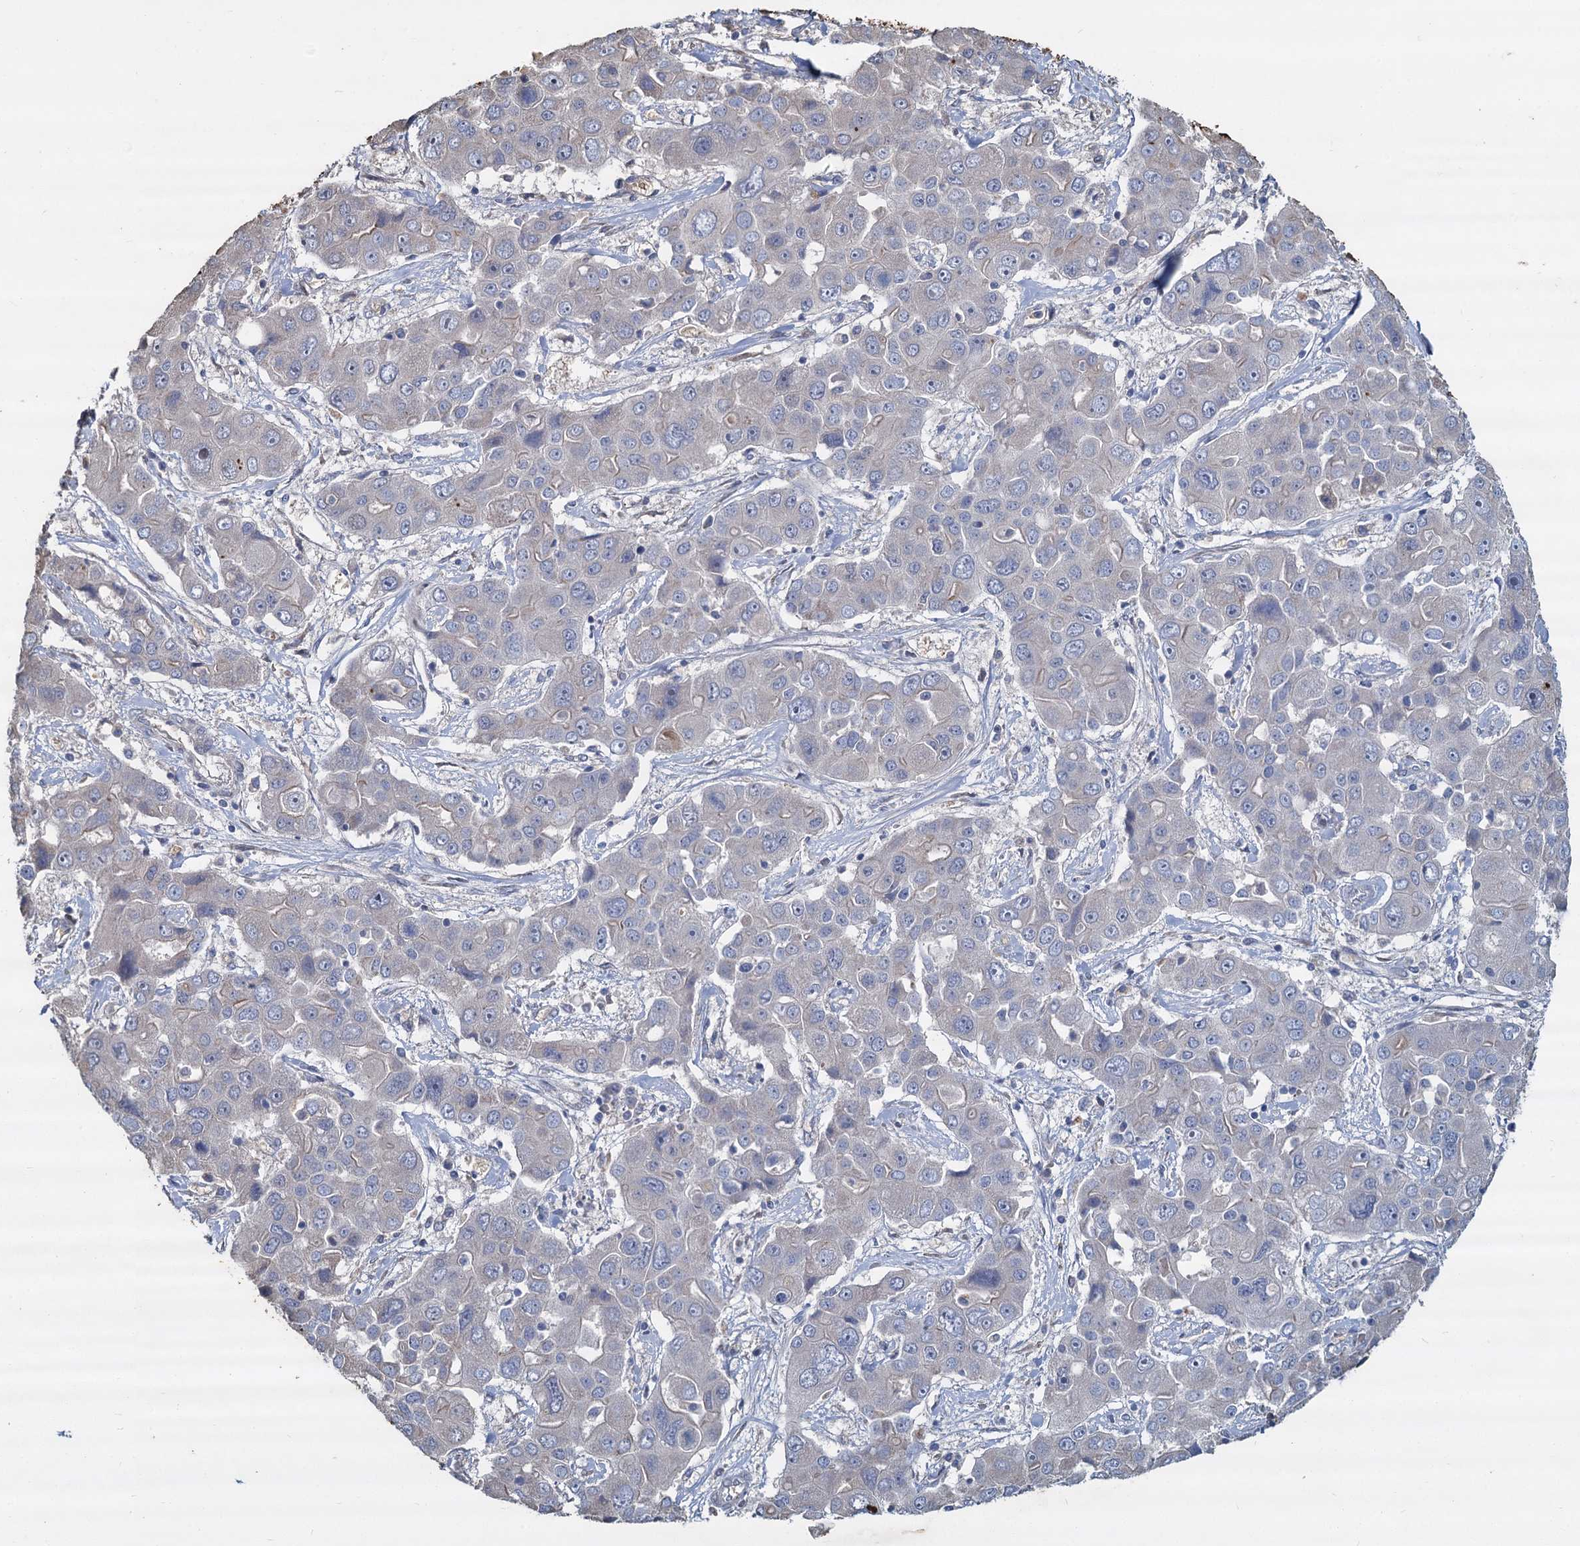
{"staining": {"intensity": "negative", "quantity": "none", "location": "none"}, "tissue": "liver cancer", "cell_type": "Tumor cells", "image_type": "cancer", "snomed": [{"axis": "morphology", "description": "Cholangiocarcinoma"}, {"axis": "topography", "description": "Liver"}], "caption": "An image of liver cancer (cholangiocarcinoma) stained for a protein exhibits no brown staining in tumor cells.", "gene": "TCTN2", "patient": {"sex": "male", "age": 67}}